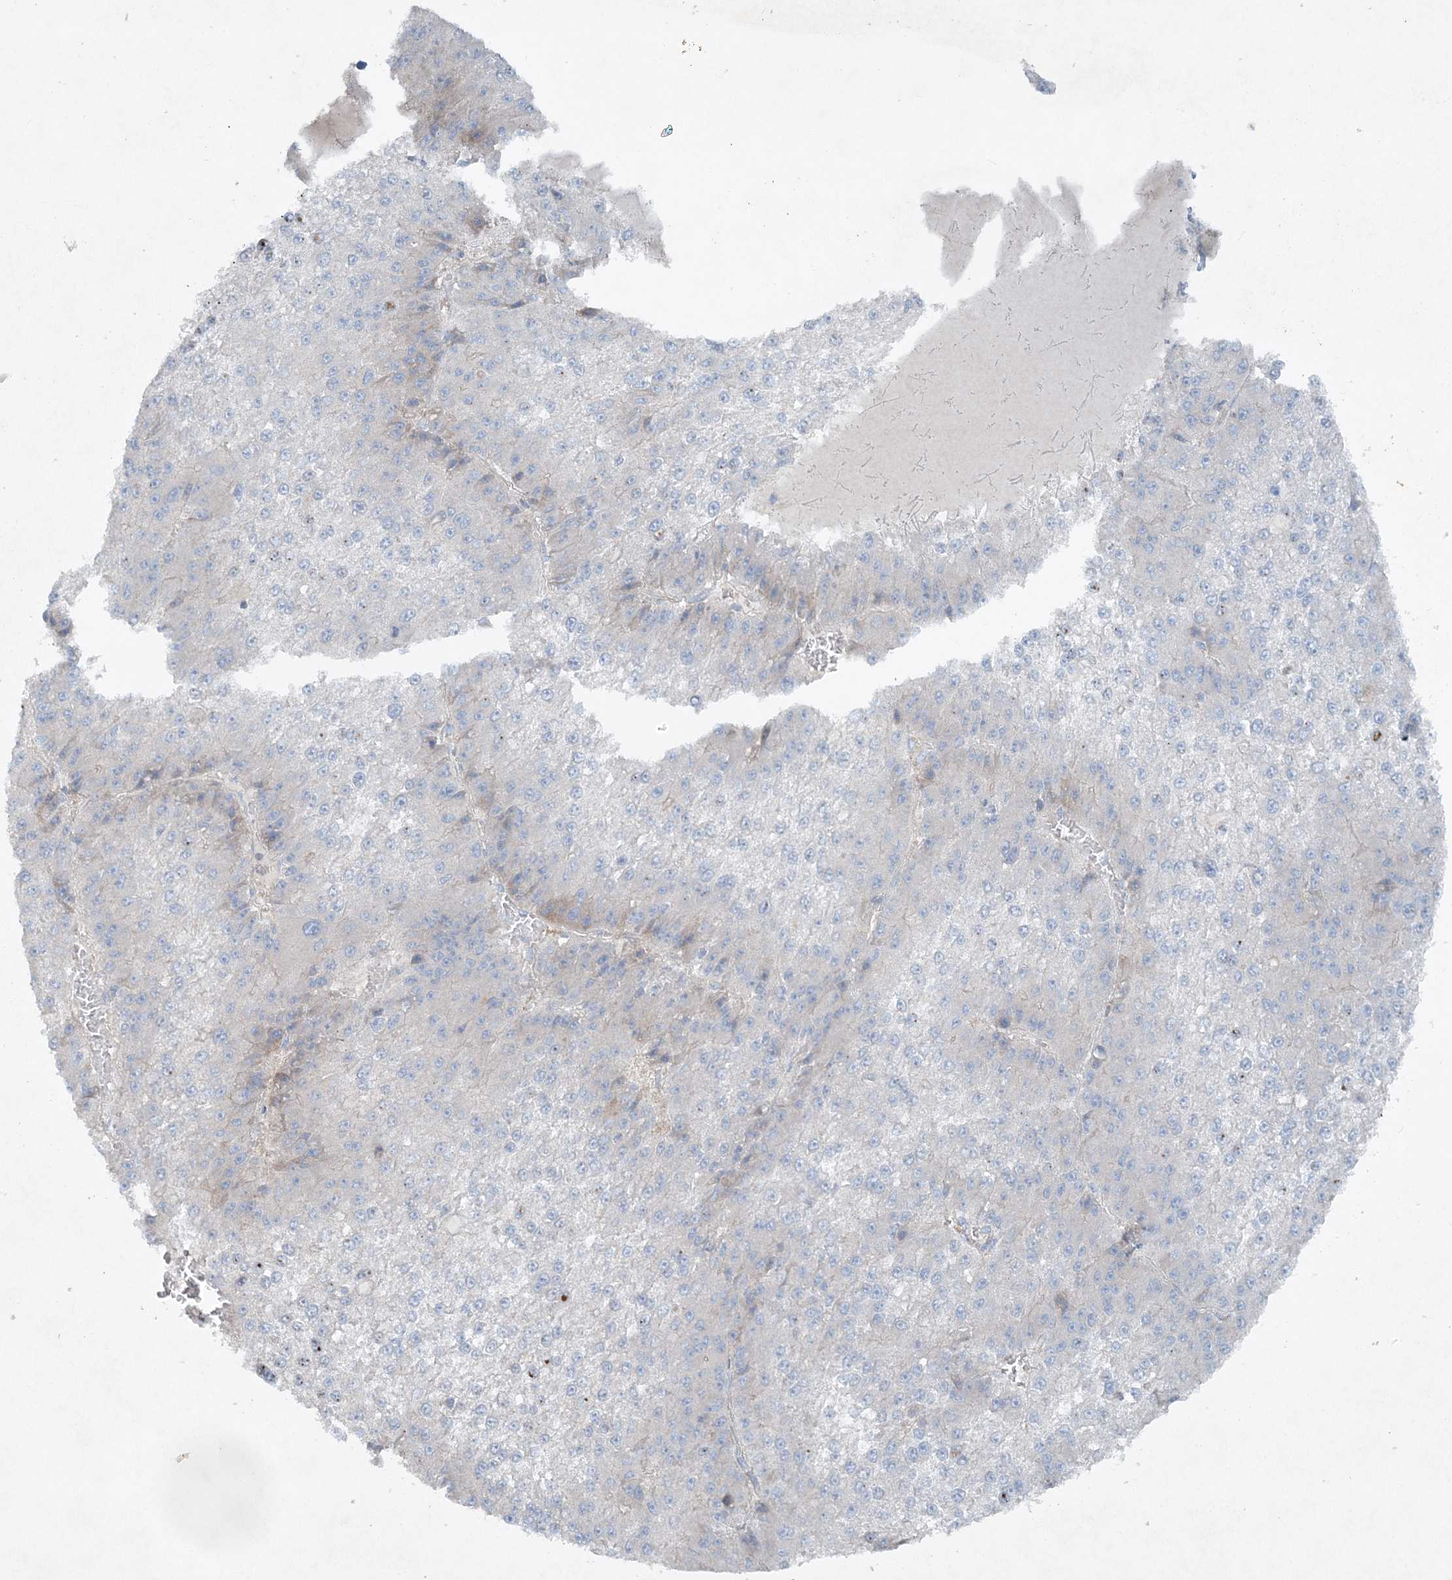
{"staining": {"intensity": "negative", "quantity": "none", "location": "none"}, "tissue": "liver cancer", "cell_type": "Tumor cells", "image_type": "cancer", "snomed": [{"axis": "morphology", "description": "Carcinoma, Hepatocellular, NOS"}, {"axis": "topography", "description": "Liver"}], "caption": "DAB (3,3'-diaminobenzidine) immunohistochemical staining of liver hepatocellular carcinoma demonstrates no significant positivity in tumor cells. Brightfield microscopy of immunohistochemistry (IHC) stained with DAB (brown) and hematoxylin (blue), captured at high magnification.", "gene": "ATP11A", "patient": {"sex": "female", "age": 73}}